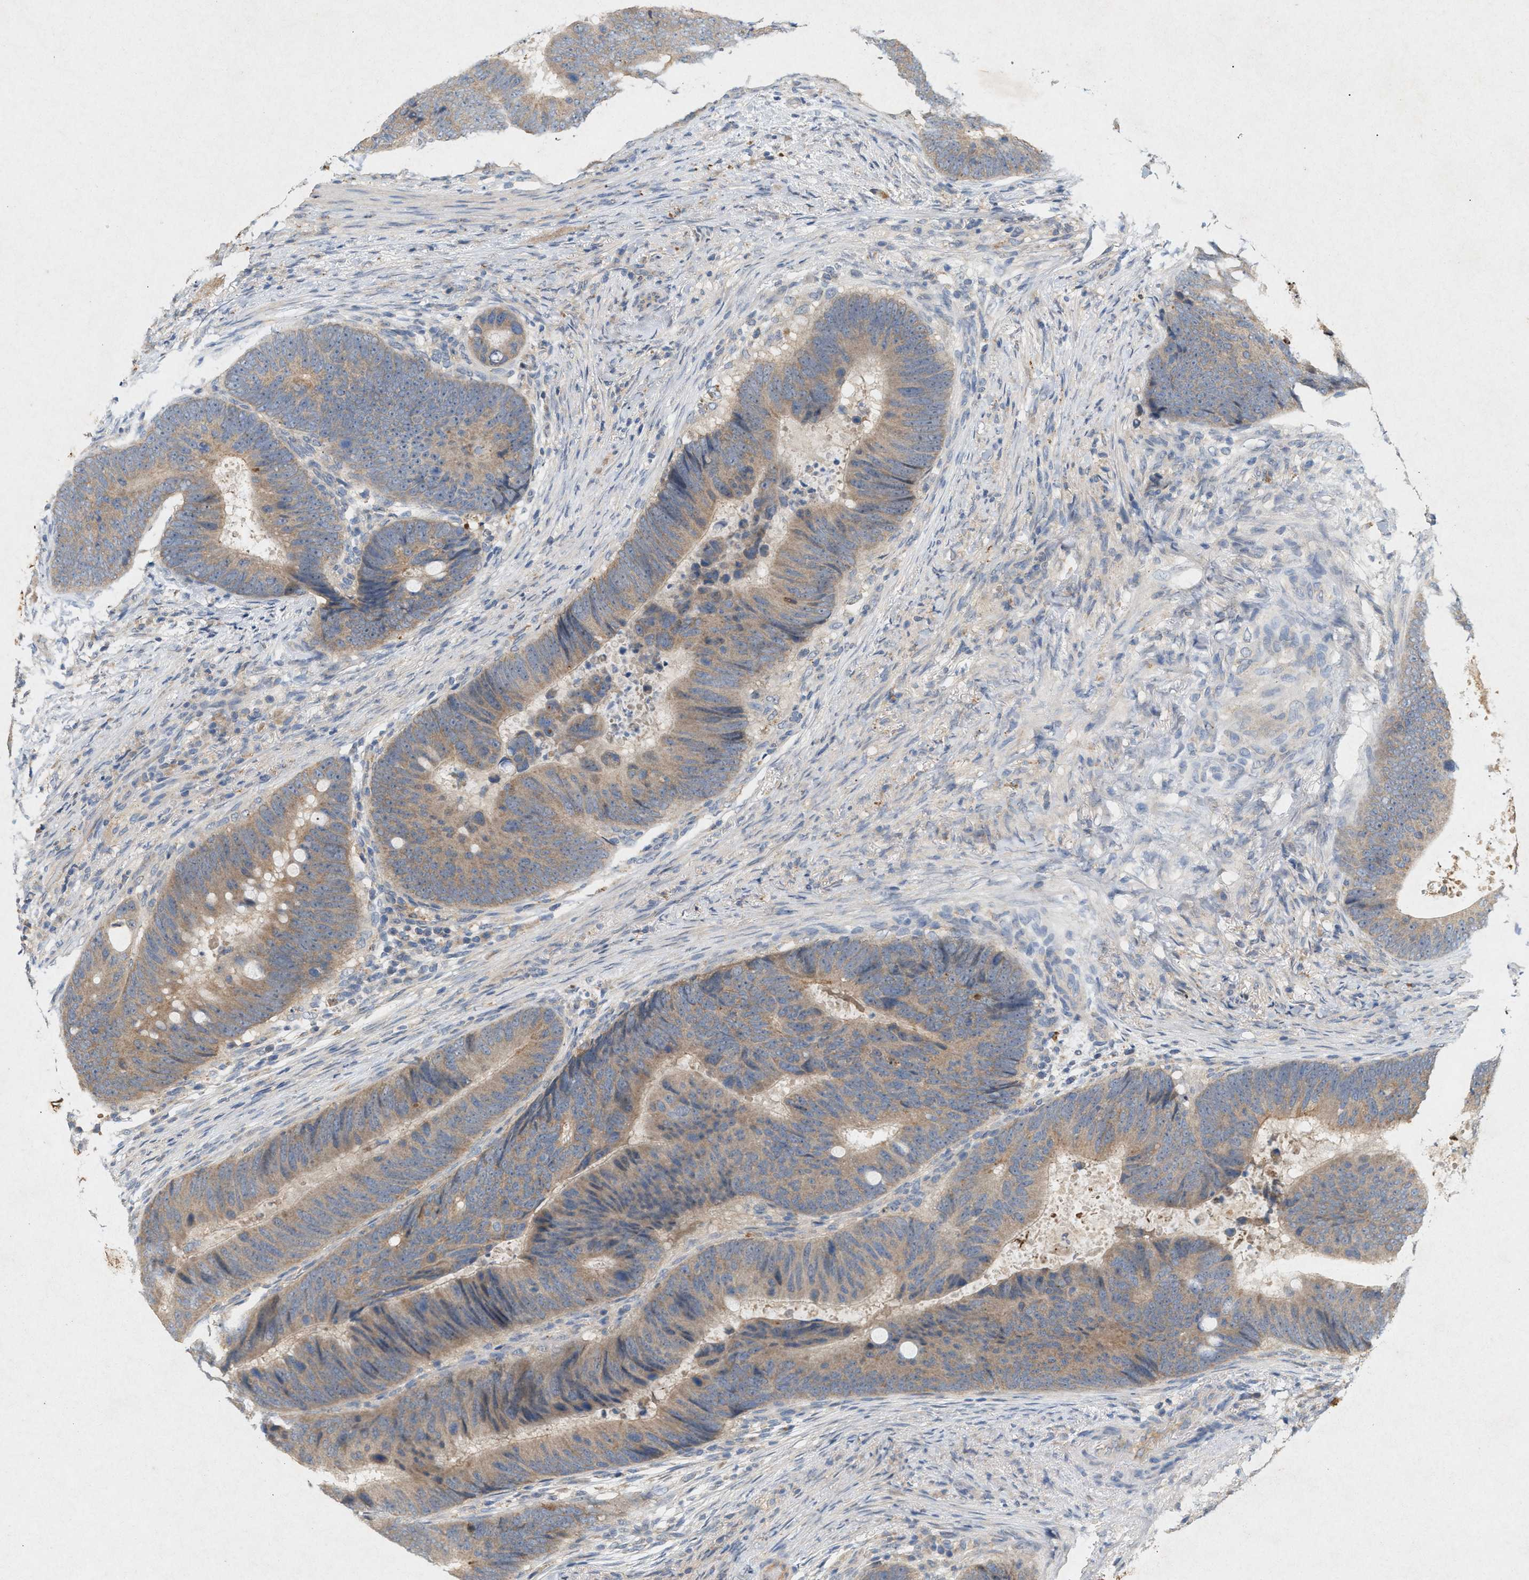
{"staining": {"intensity": "weak", "quantity": ">75%", "location": "cytoplasmic/membranous"}, "tissue": "colorectal cancer", "cell_type": "Tumor cells", "image_type": "cancer", "snomed": [{"axis": "morphology", "description": "Adenocarcinoma, NOS"}, {"axis": "topography", "description": "Colon"}], "caption": "Immunohistochemistry (IHC) of human colorectal cancer (adenocarcinoma) exhibits low levels of weak cytoplasmic/membranous positivity in about >75% of tumor cells.", "gene": "DCAF7", "patient": {"sex": "male", "age": 56}}